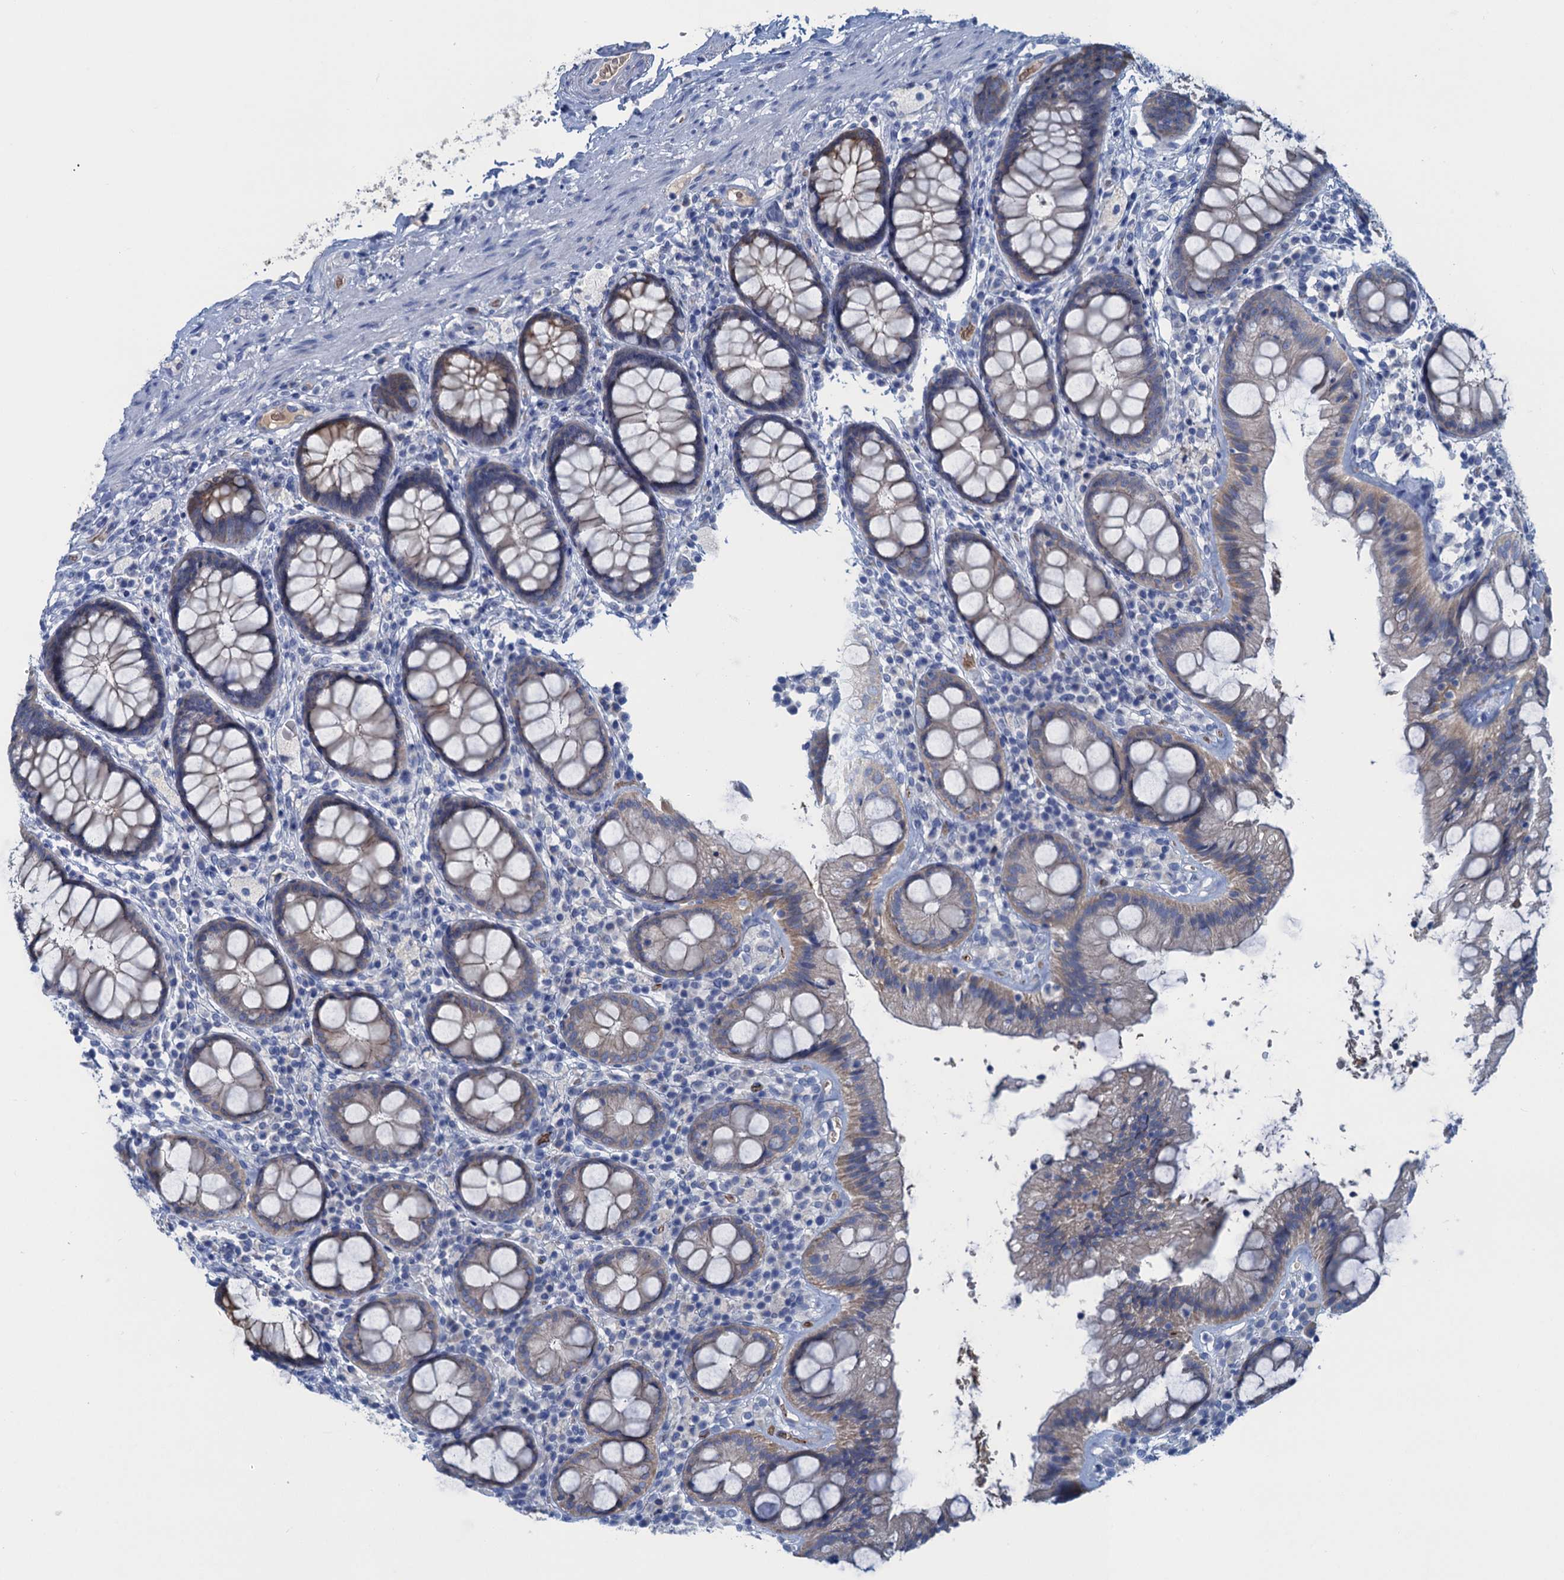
{"staining": {"intensity": "weak", "quantity": "25%-75%", "location": "cytoplasmic/membranous"}, "tissue": "rectum", "cell_type": "Glandular cells", "image_type": "normal", "snomed": [{"axis": "morphology", "description": "Normal tissue, NOS"}, {"axis": "topography", "description": "Rectum"}], "caption": "Immunohistochemistry (IHC) (DAB) staining of benign rectum shows weak cytoplasmic/membranous protein expression in about 25%-75% of glandular cells. (brown staining indicates protein expression, while blue staining denotes nuclei).", "gene": "MYADML2", "patient": {"sex": "male", "age": 83}}